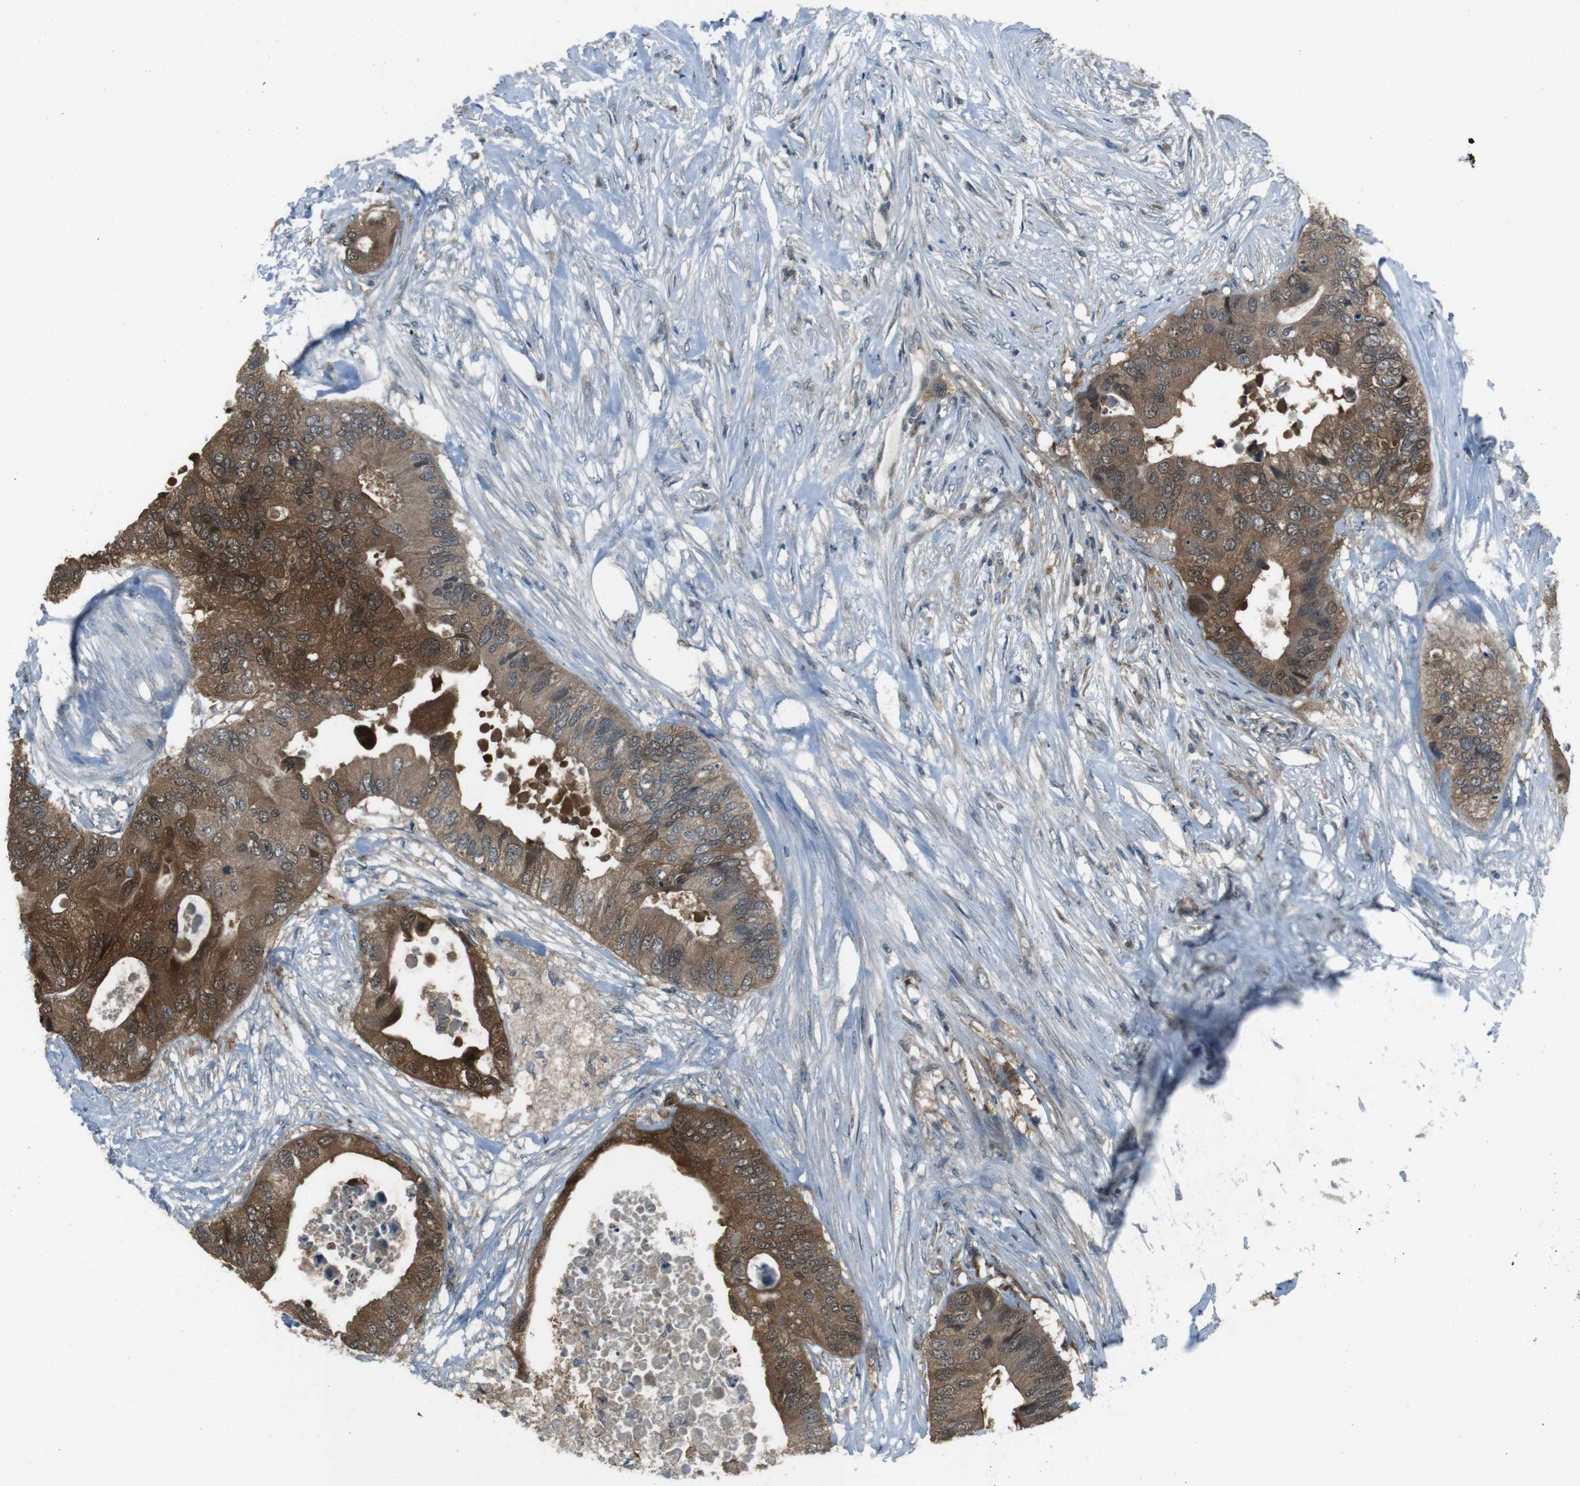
{"staining": {"intensity": "moderate", "quantity": ">75%", "location": "cytoplasmic/membranous,nuclear"}, "tissue": "colorectal cancer", "cell_type": "Tumor cells", "image_type": "cancer", "snomed": [{"axis": "morphology", "description": "Adenocarcinoma, NOS"}, {"axis": "topography", "description": "Colon"}], "caption": "The image shows staining of adenocarcinoma (colorectal), revealing moderate cytoplasmic/membranous and nuclear protein expression (brown color) within tumor cells.", "gene": "MFAP3", "patient": {"sex": "male", "age": 71}}